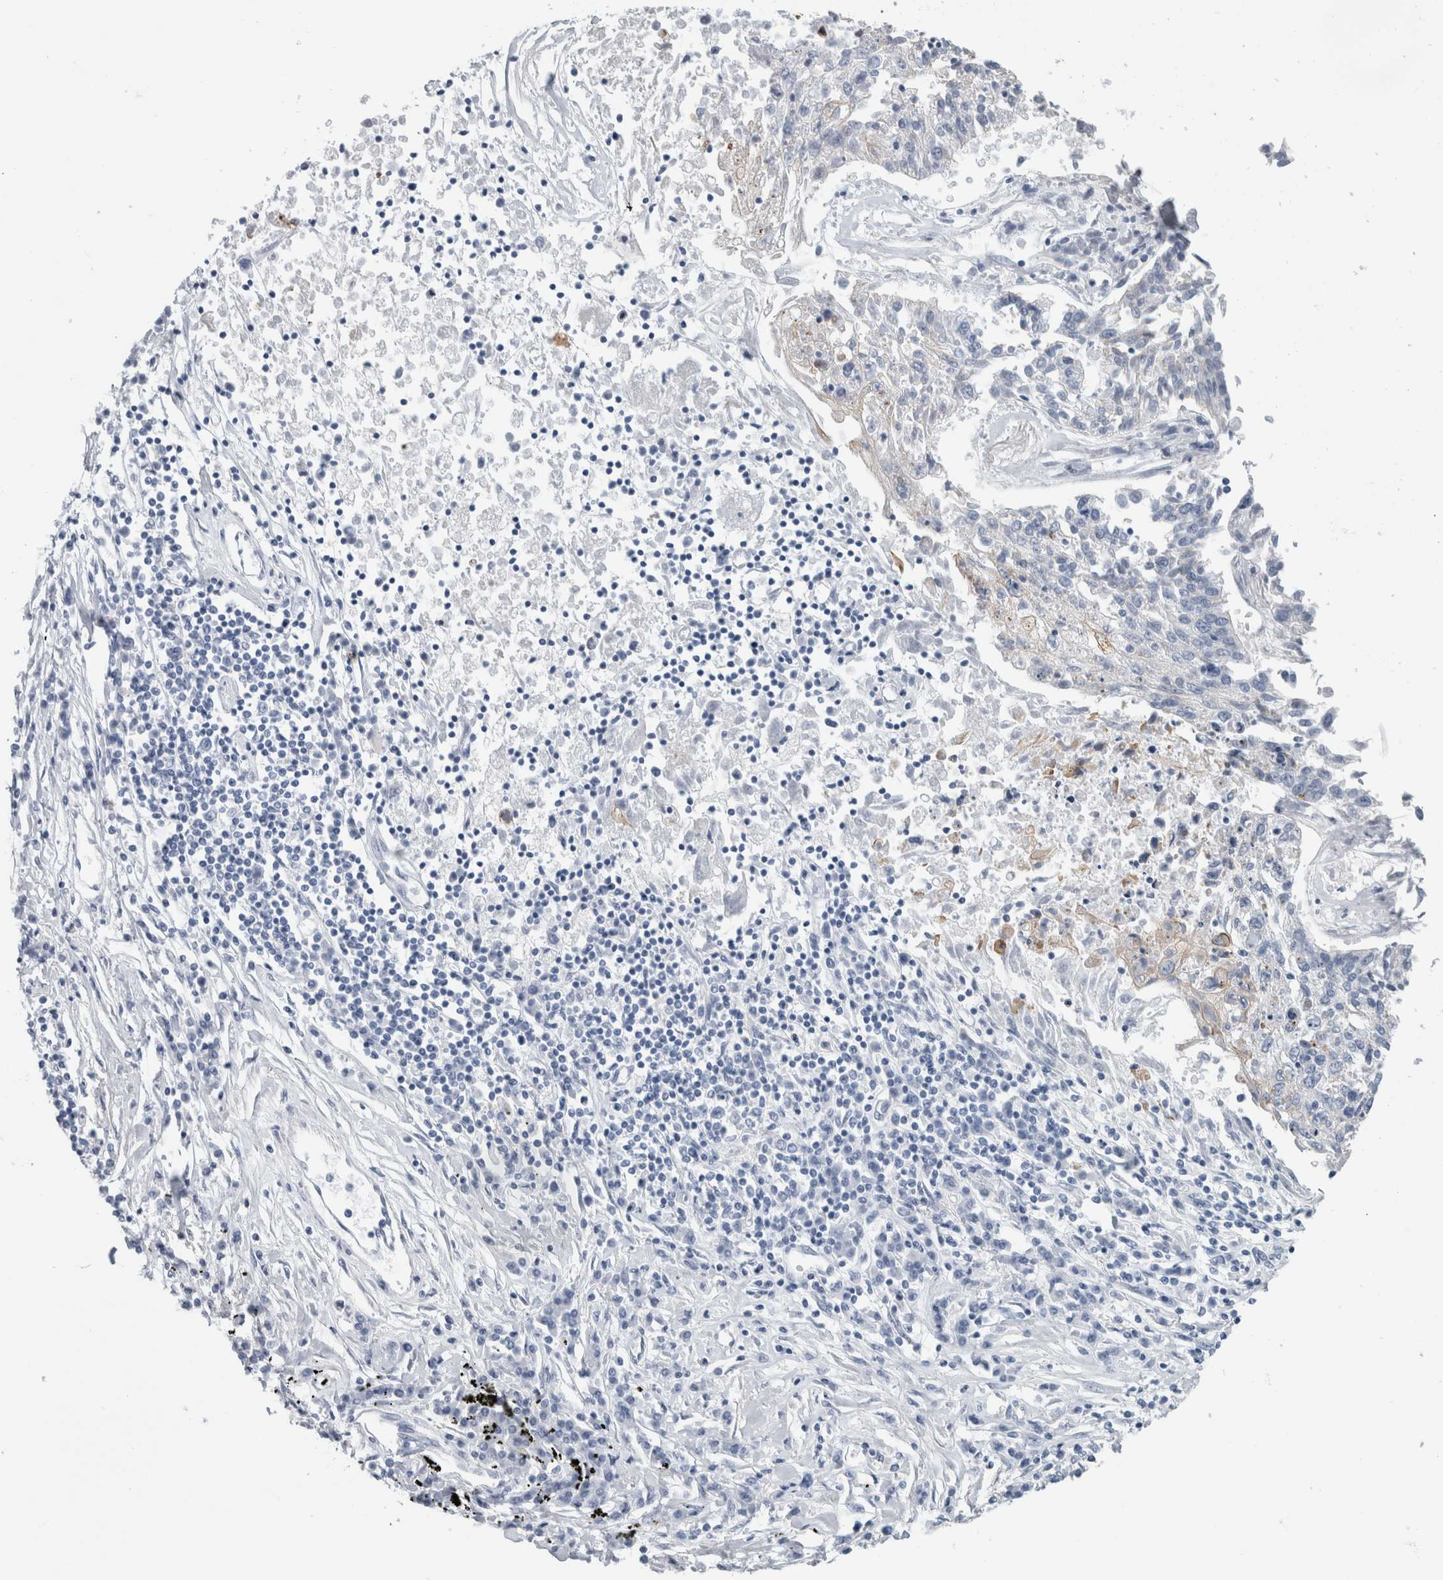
{"staining": {"intensity": "negative", "quantity": "none", "location": "none"}, "tissue": "lung cancer", "cell_type": "Tumor cells", "image_type": "cancer", "snomed": [{"axis": "morphology", "description": "Normal tissue, NOS"}, {"axis": "morphology", "description": "Squamous cell carcinoma, NOS"}, {"axis": "topography", "description": "Lymph node"}, {"axis": "topography", "description": "Cartilage tissue"}, {"axis": "topography", "description": "Bronchus"}, {"axis": "topography", "description": "Lung"}, {"axis": "topography", "description": "Peripheral nerve tissue"}], "caption": "IHC micrograph of lung cancer (squamous cell carcinoma) stained for a protein (brown), which exhibits no positivity in tumor cells.", "gene": "RPH3AL", "patient": {"sex": "female", "age": 49}}